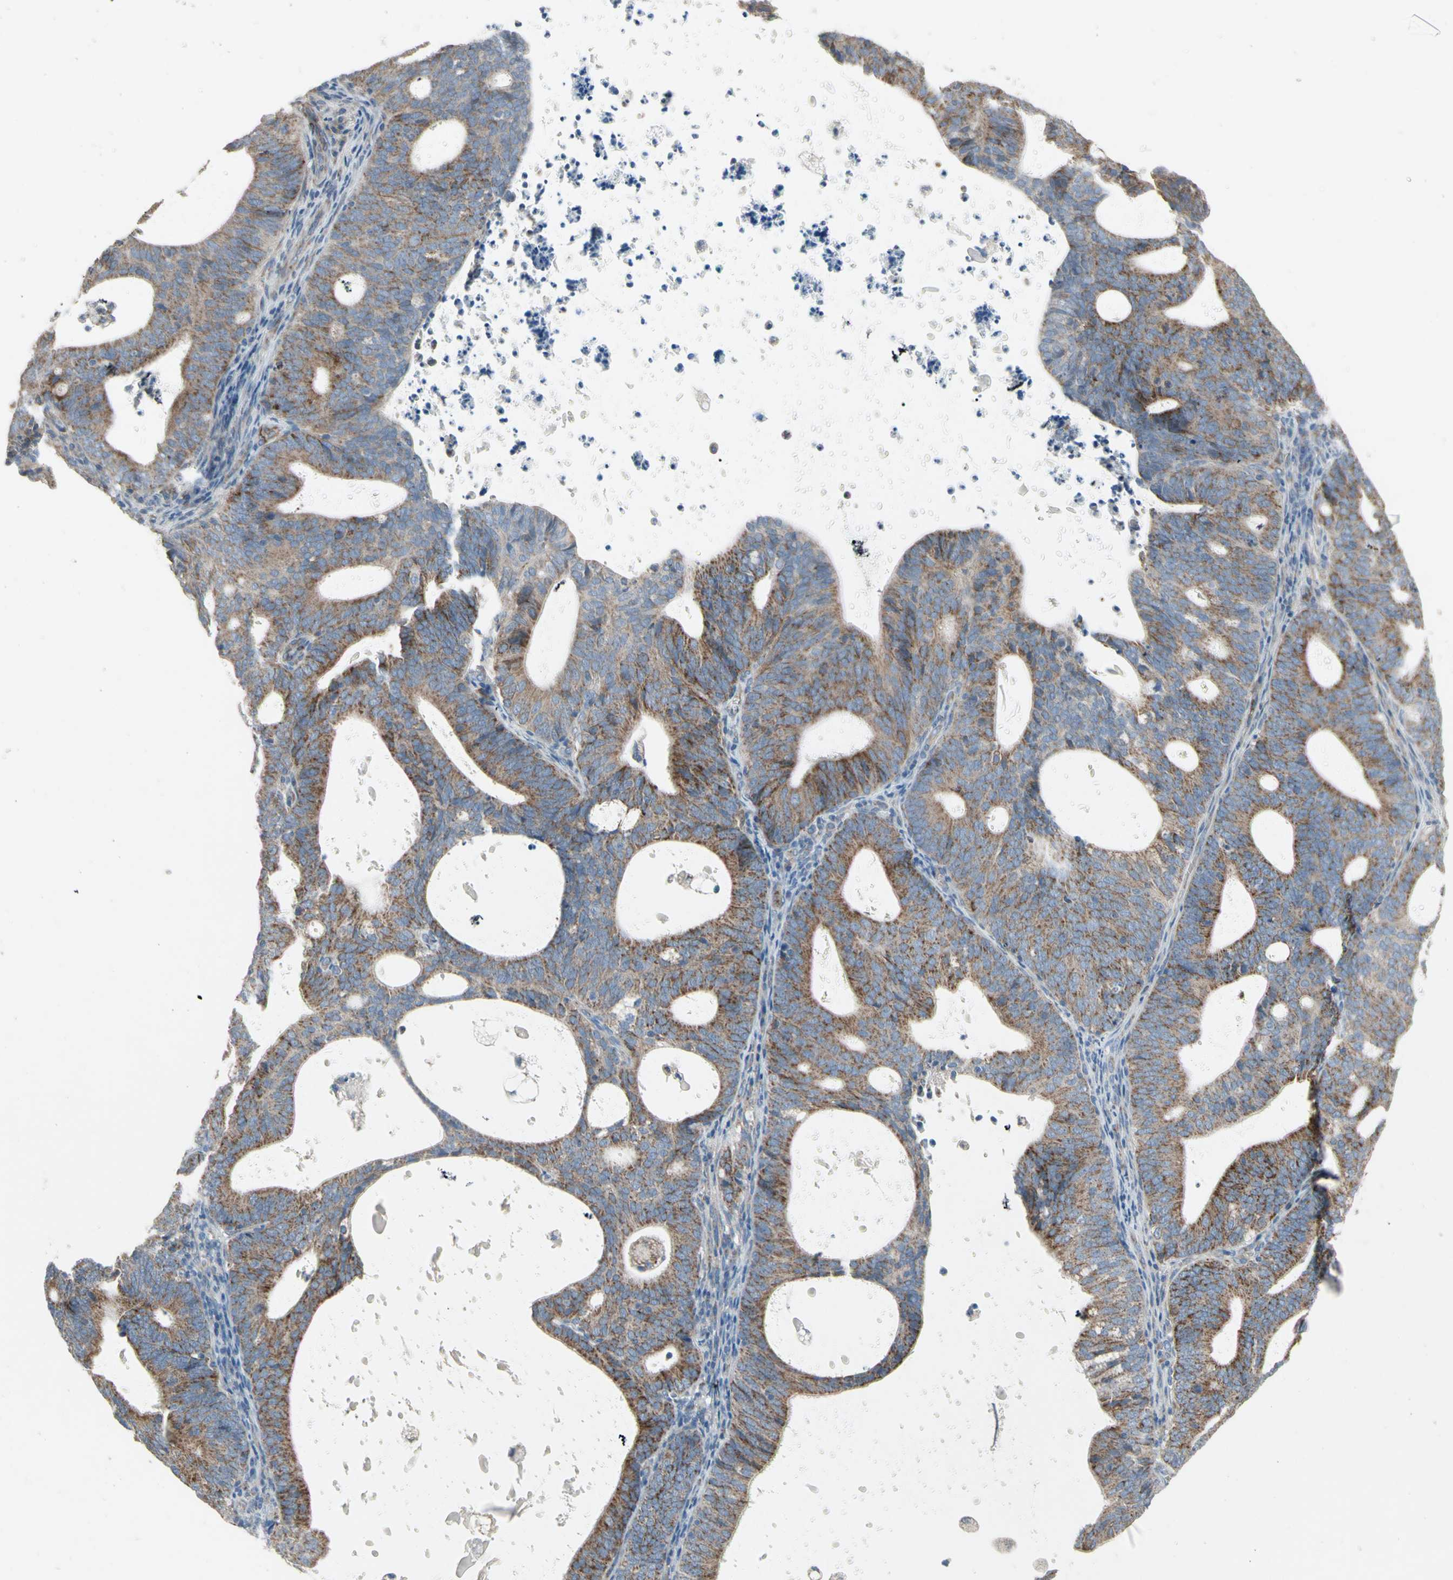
{"staining": {"intensity": "moderate", "quantity": "25%-75%", "location": "cytoplasmic/membranous"}, "tissue": "endometrial cancer", "cell_type": "Tumor cells", "image_type": "cancer", "snomed": [{"axis": "morphology", "description": "Adenocarcinoma, NOS"}, {"axis": "topography", "description": "Uterus"}], "caption": "IHC histopathology image of human adenocarcinoma (endometrial) stained for a protein (brown), which displays medium levels of moderate cytoplasmic/membranous expression in approximately 25%-75% of tumor cells.", "gene": "FAM171B", "patient": {"sex": "female", "age": 83}}